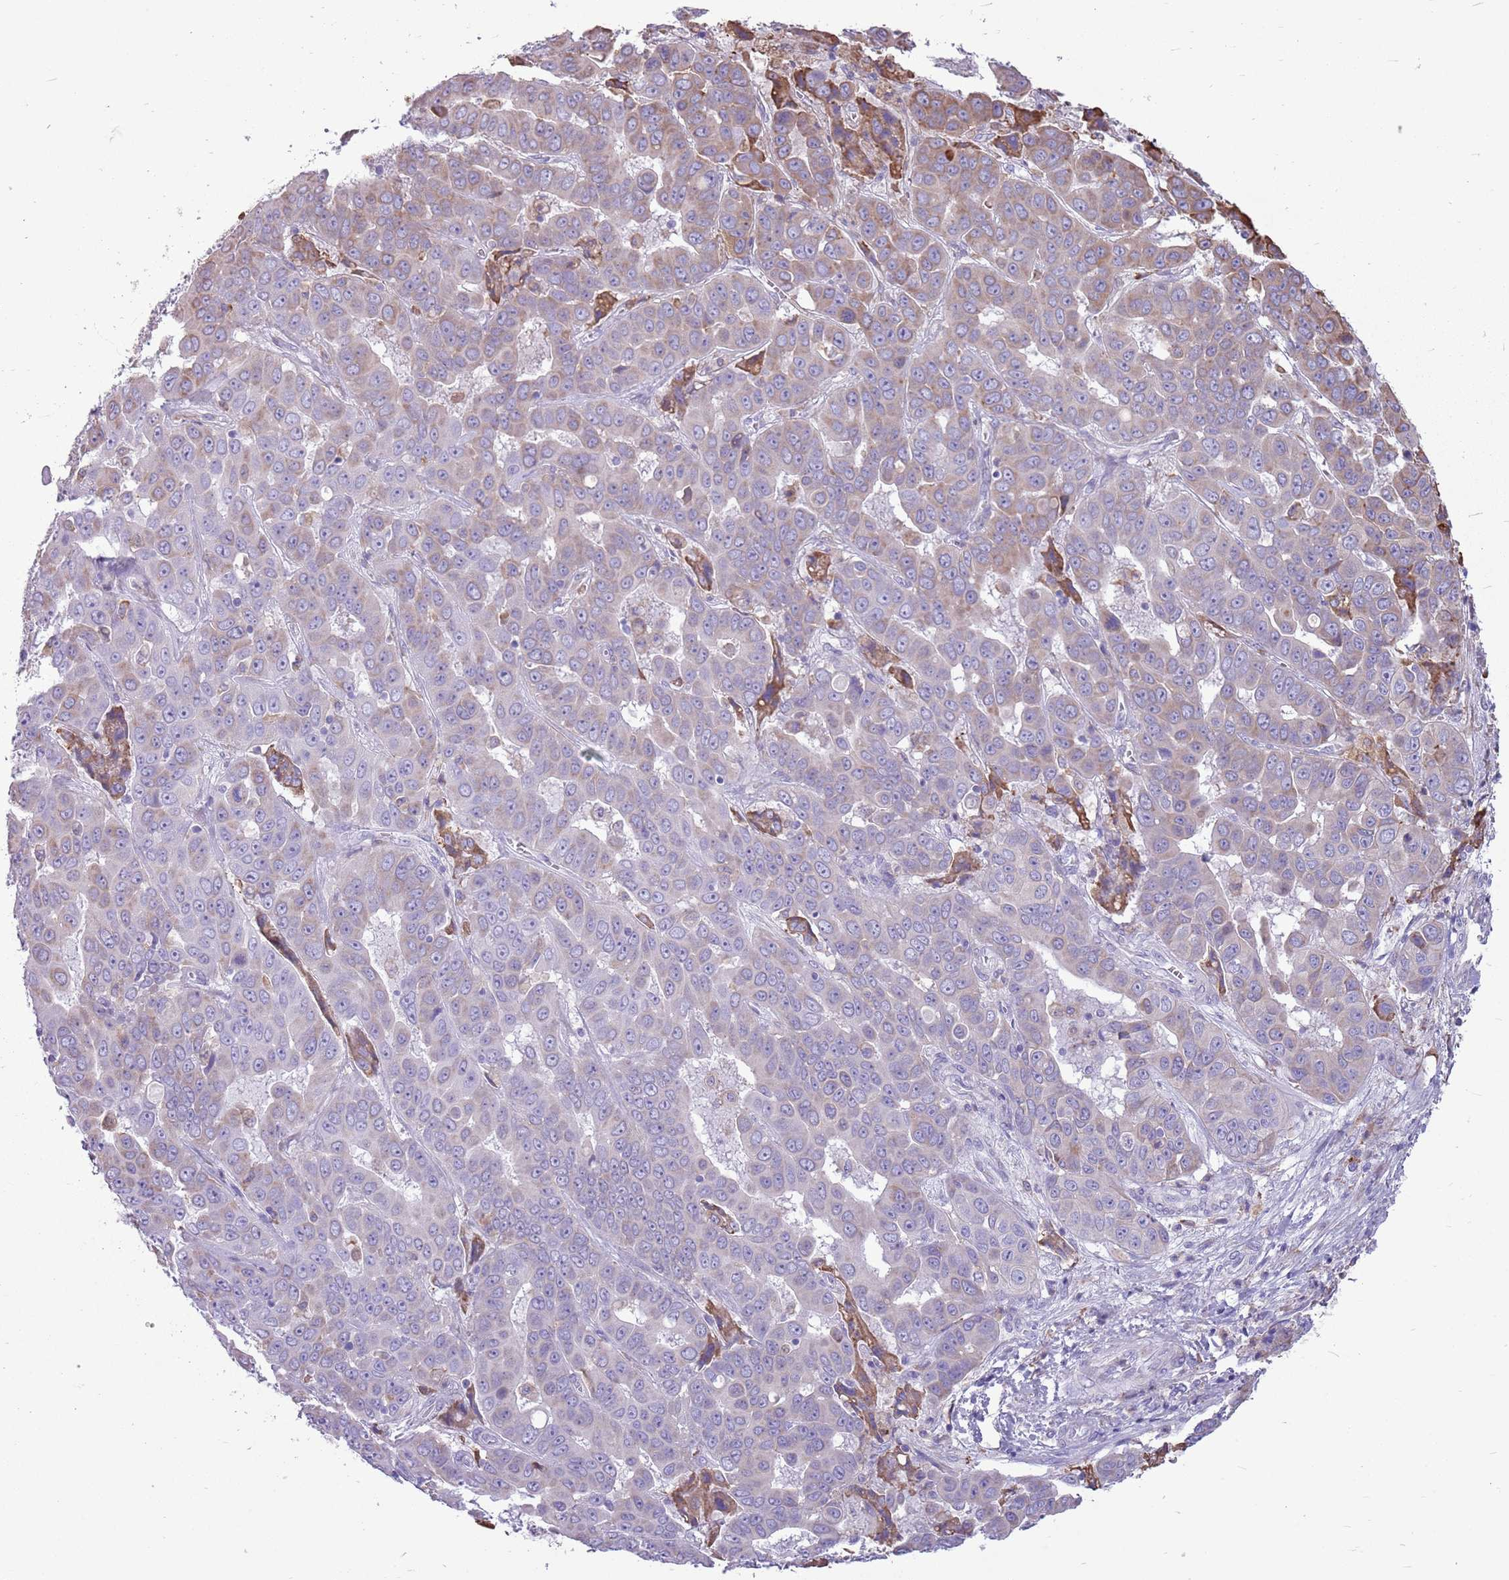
{"staining": {"intensity": "weak", "quantity": "<25%", "location": "cytoplasmic/membranous"}, "tissue": "liver cancer", "cell_type": "Tumor cells", "image_type": "cancer", "snomed": [{"axis": "morphology", "description": "Cholangiocarcinoma"}, {"axis": "topography", "description": "Liver"}], "caption": "Immunohistochemistry (IHC) micrograph of human cholangiocarcinoma (liver) stained for a protein (brown), which exhibits no expression in tumor cells.", "gene": "KCTD19", "patient": {"sex": "female", "age": 52}}